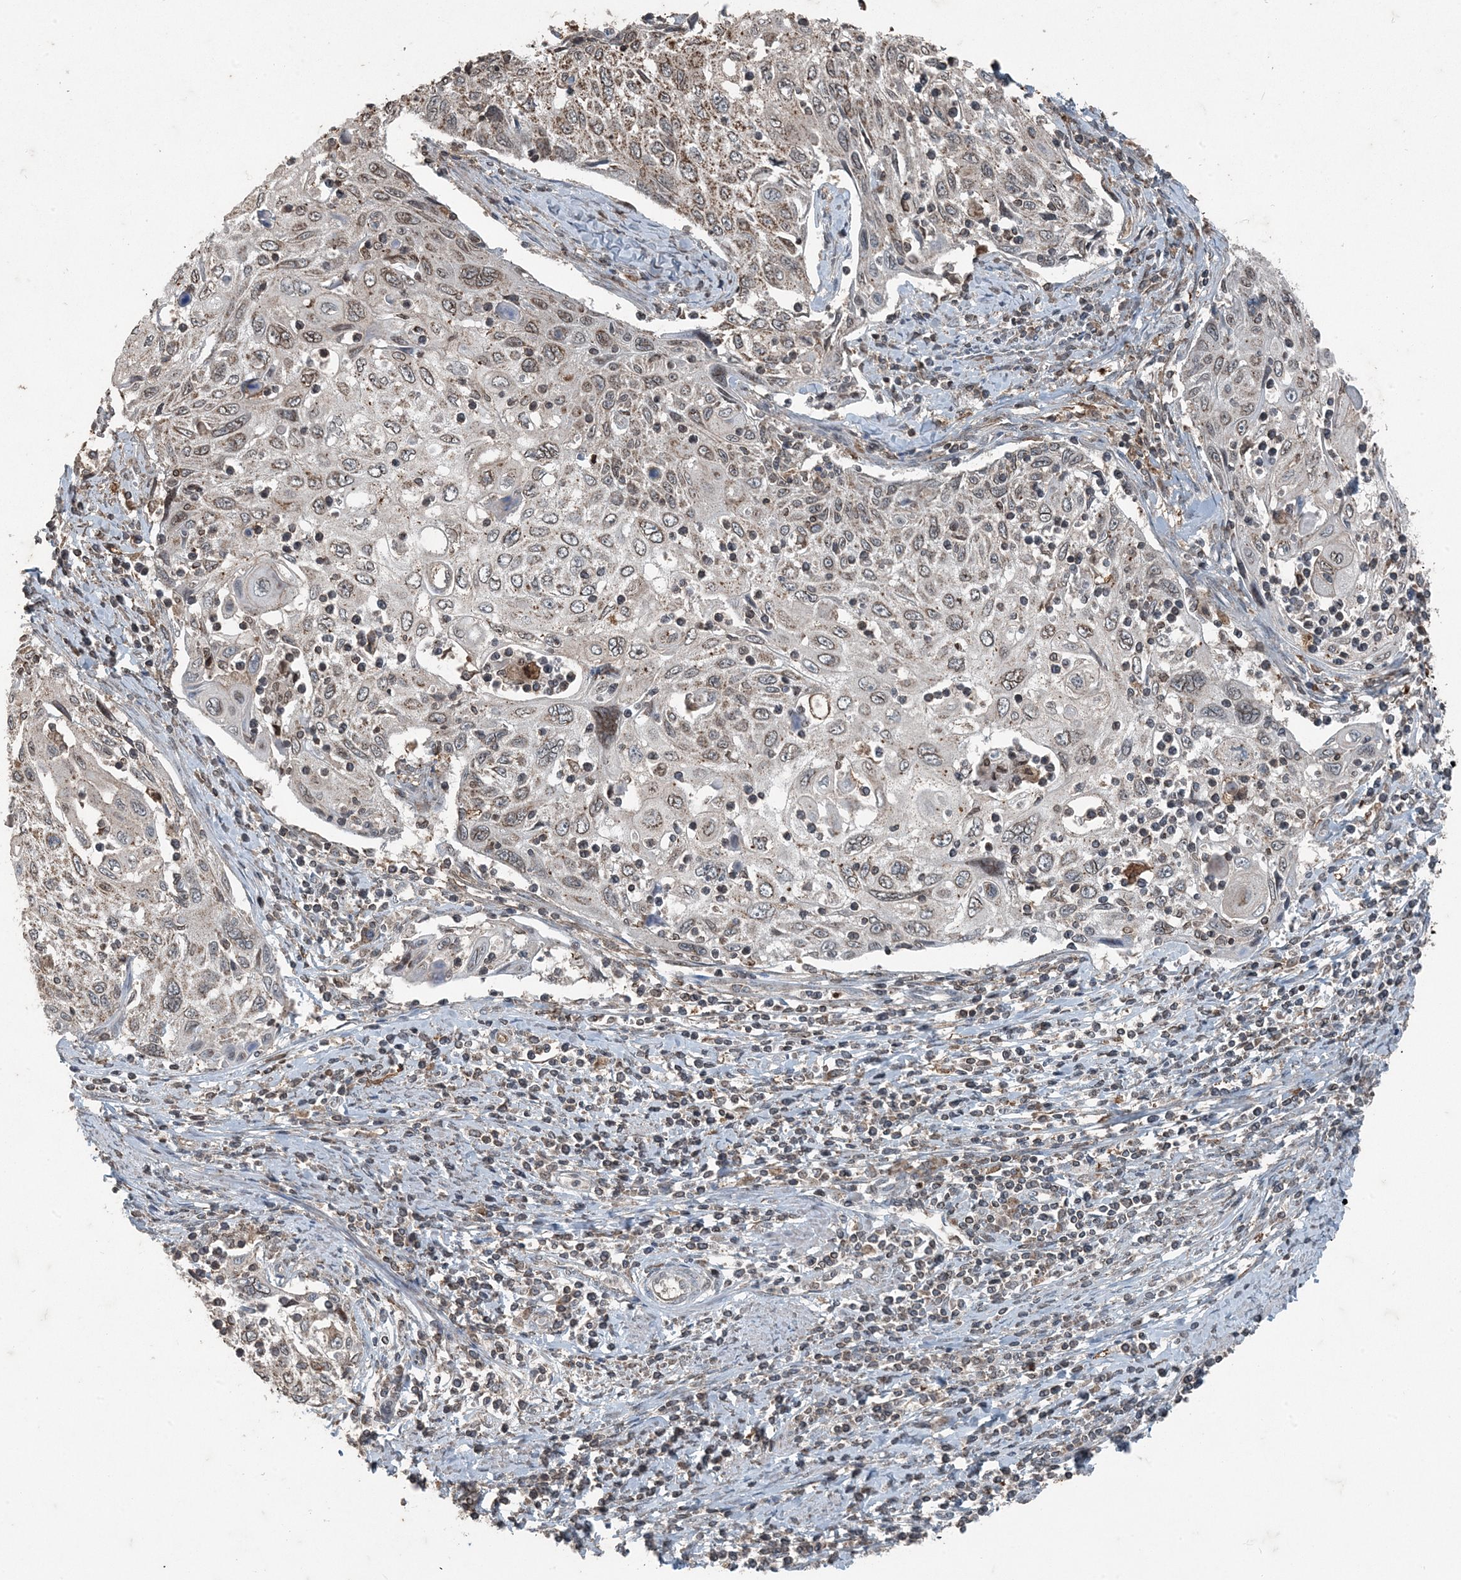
{"staining": {"intensity": "weak", "quantity": ">75%", "location": "cytoplasmic/membranous,nuclear"}, "tissue": "cervical cancer", "cell_type": "Tumor cells", "image_type": "cancer", "snomed": [{"axis": "morphology", "description": "Squamous cell carcinoma, NOS"}, {"axis": "topography", "description": "Cervix"}], "caption": "Weak cytoplasmic/membranous and nuclear positivity for a protein is identified in approximately >75% of tumor cells of cervical cancer using immunohistochemistry (IHC).", "gene": "GNL1", "patient": {"sex": "female", "age": 70}}